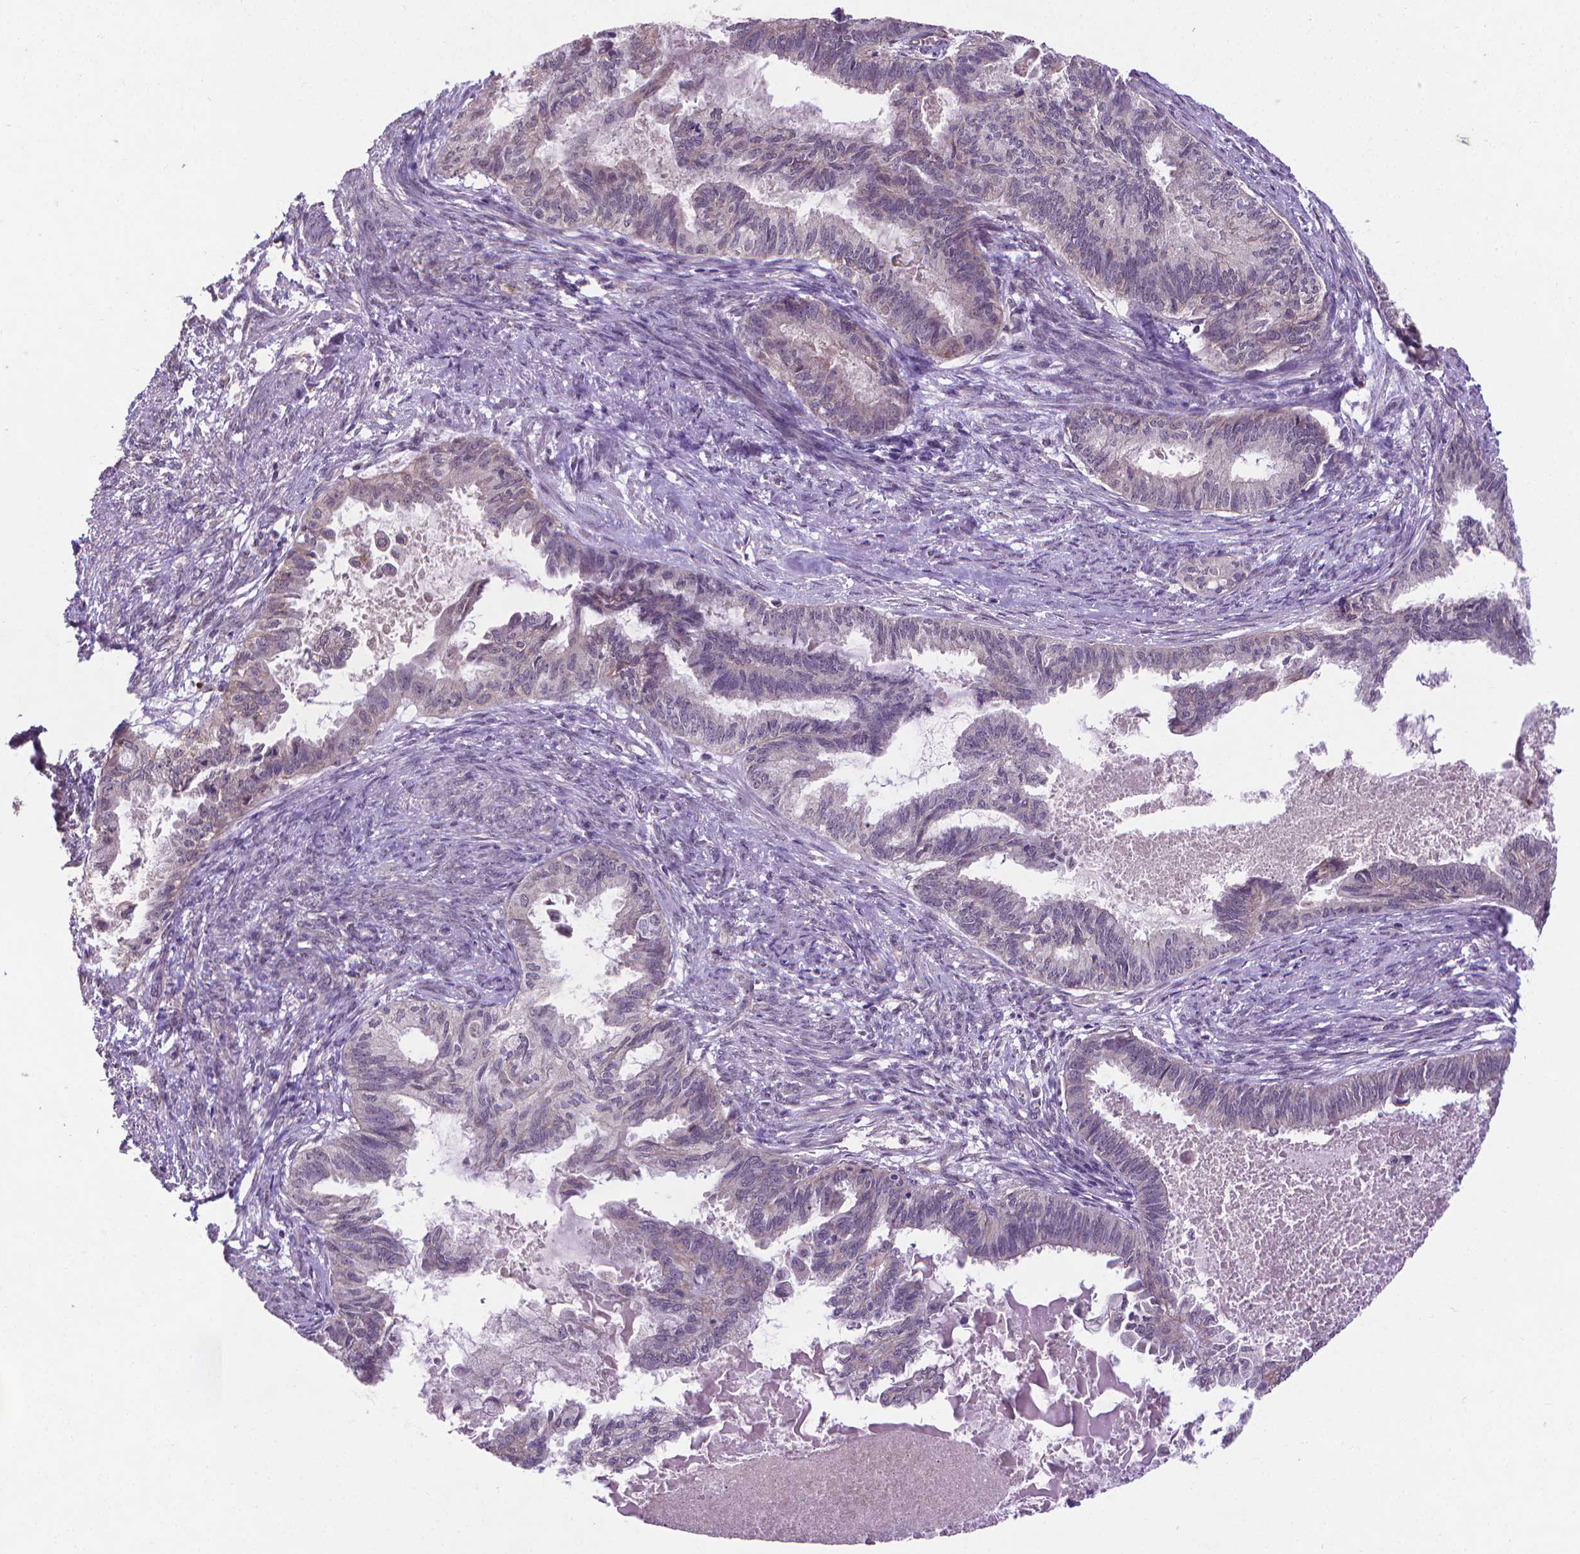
{"staining": {"intensity": "negative", "quantity": "none", "location": "none"}, "tissue": "endometrial cancer", "cell_type": "Tumor cells", "image_type": "cancer", "snomed": [{"axis": "morphology", "description": "Adenocarcinoma, NOS"}, {"axis": "topography", "description": "Endometrium"}], "caption": "Tumor cells show no significant staining in endometrial cancer (adenocarcinoma).", "gene": "GPR63", "patient": {"sex": "female", "age": 86}}